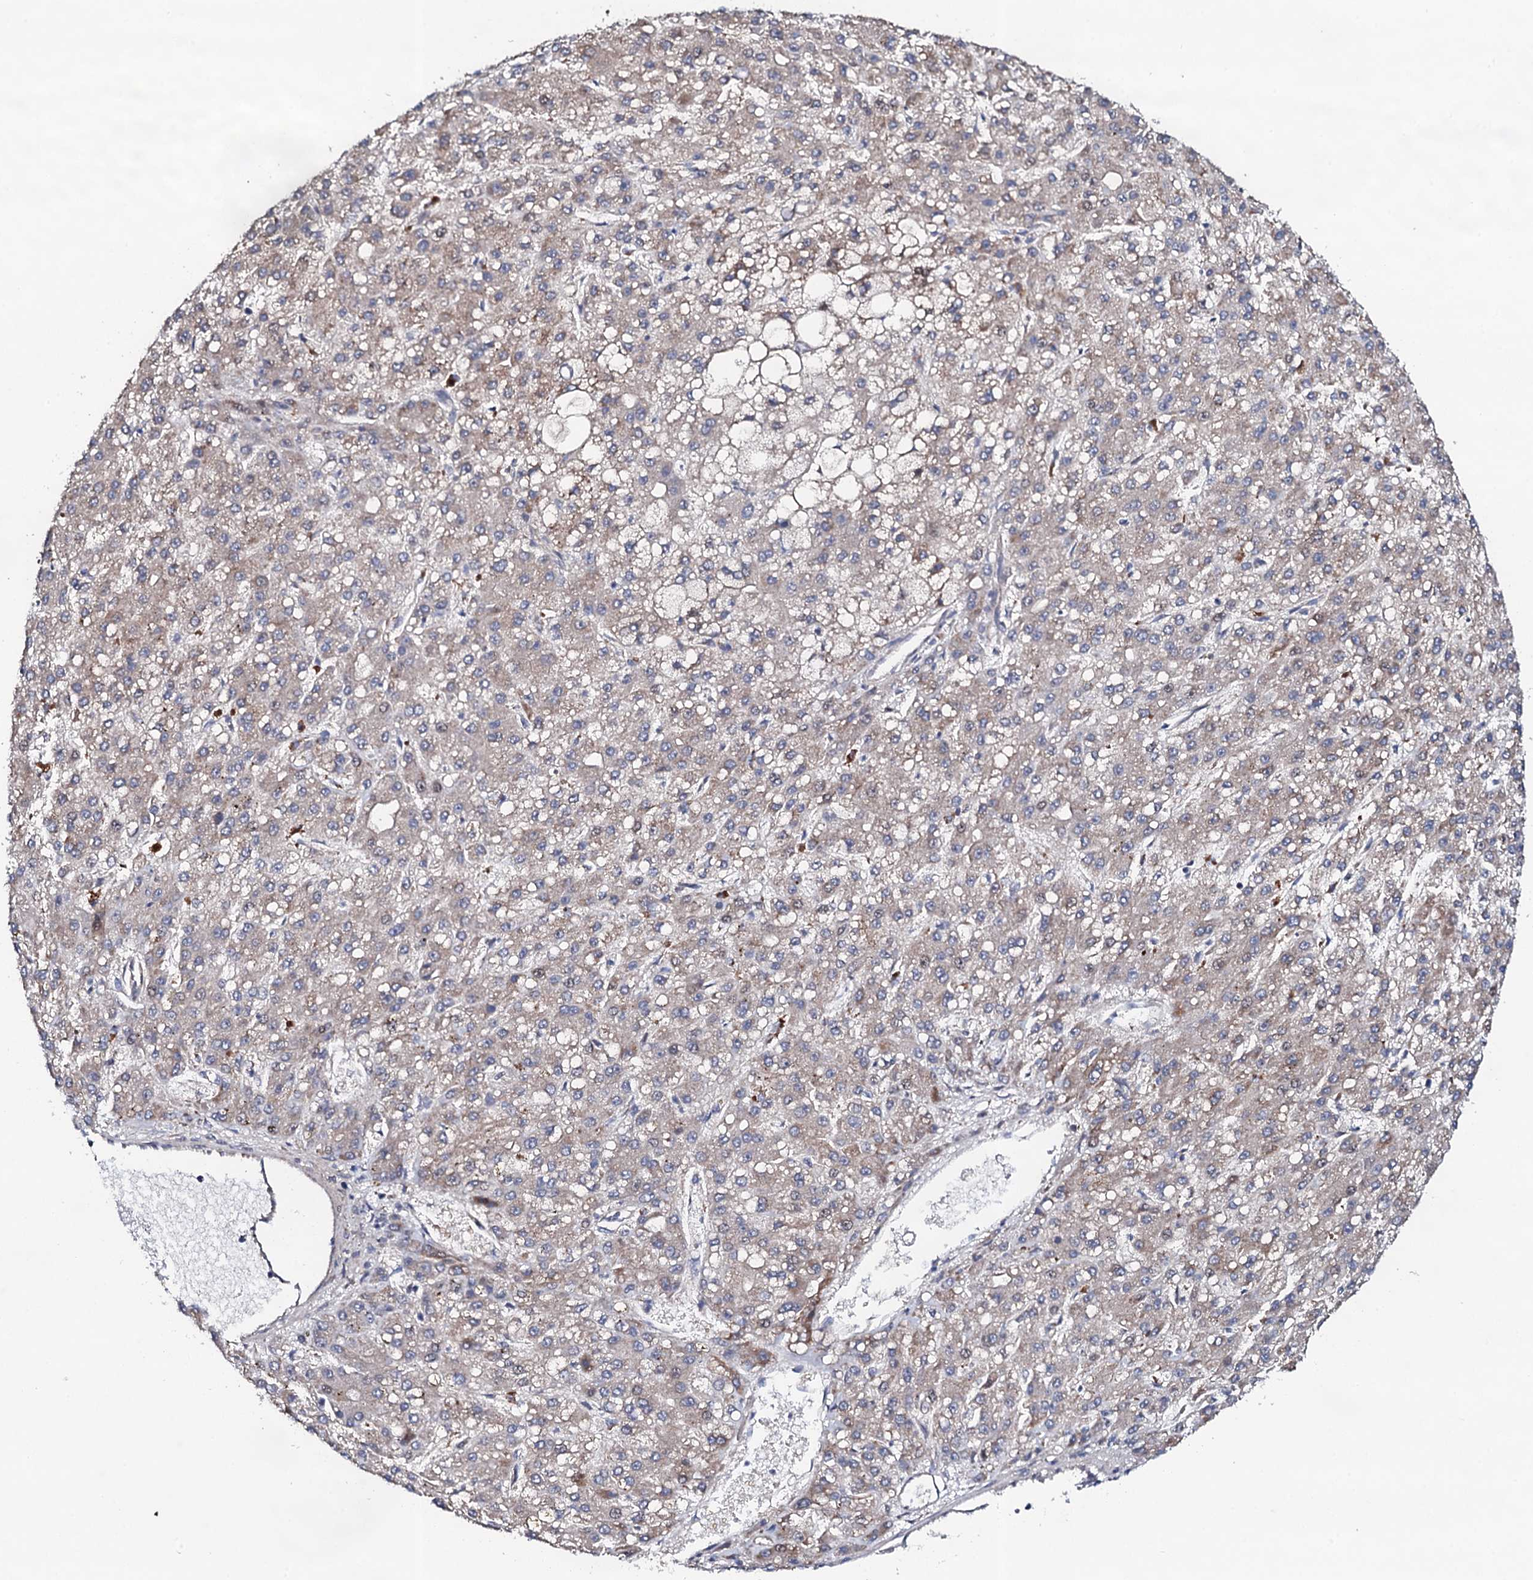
{"staining": {"intensity": "weak", "quantity": "<25%", "location": "cytoplasmic/membranous"}, "tissue": "liver cancer", "cell_type": "Tumor cells", "image_type": "cancer", "snomed": [{"axis": "morphology", "description": "Carcinoma, Hepatocellular, NOS"}, {"axis": "topography", "description": "Liver"}], "caption": "Micrograph shows no significant protein positivity in tumor cells of liver cancer (hepatocellular carcinoma). (IHC, brightfield microscopy, high magnification).", "gene": "CIAO2A", "patient": {"sex": "male", "age": 67}}